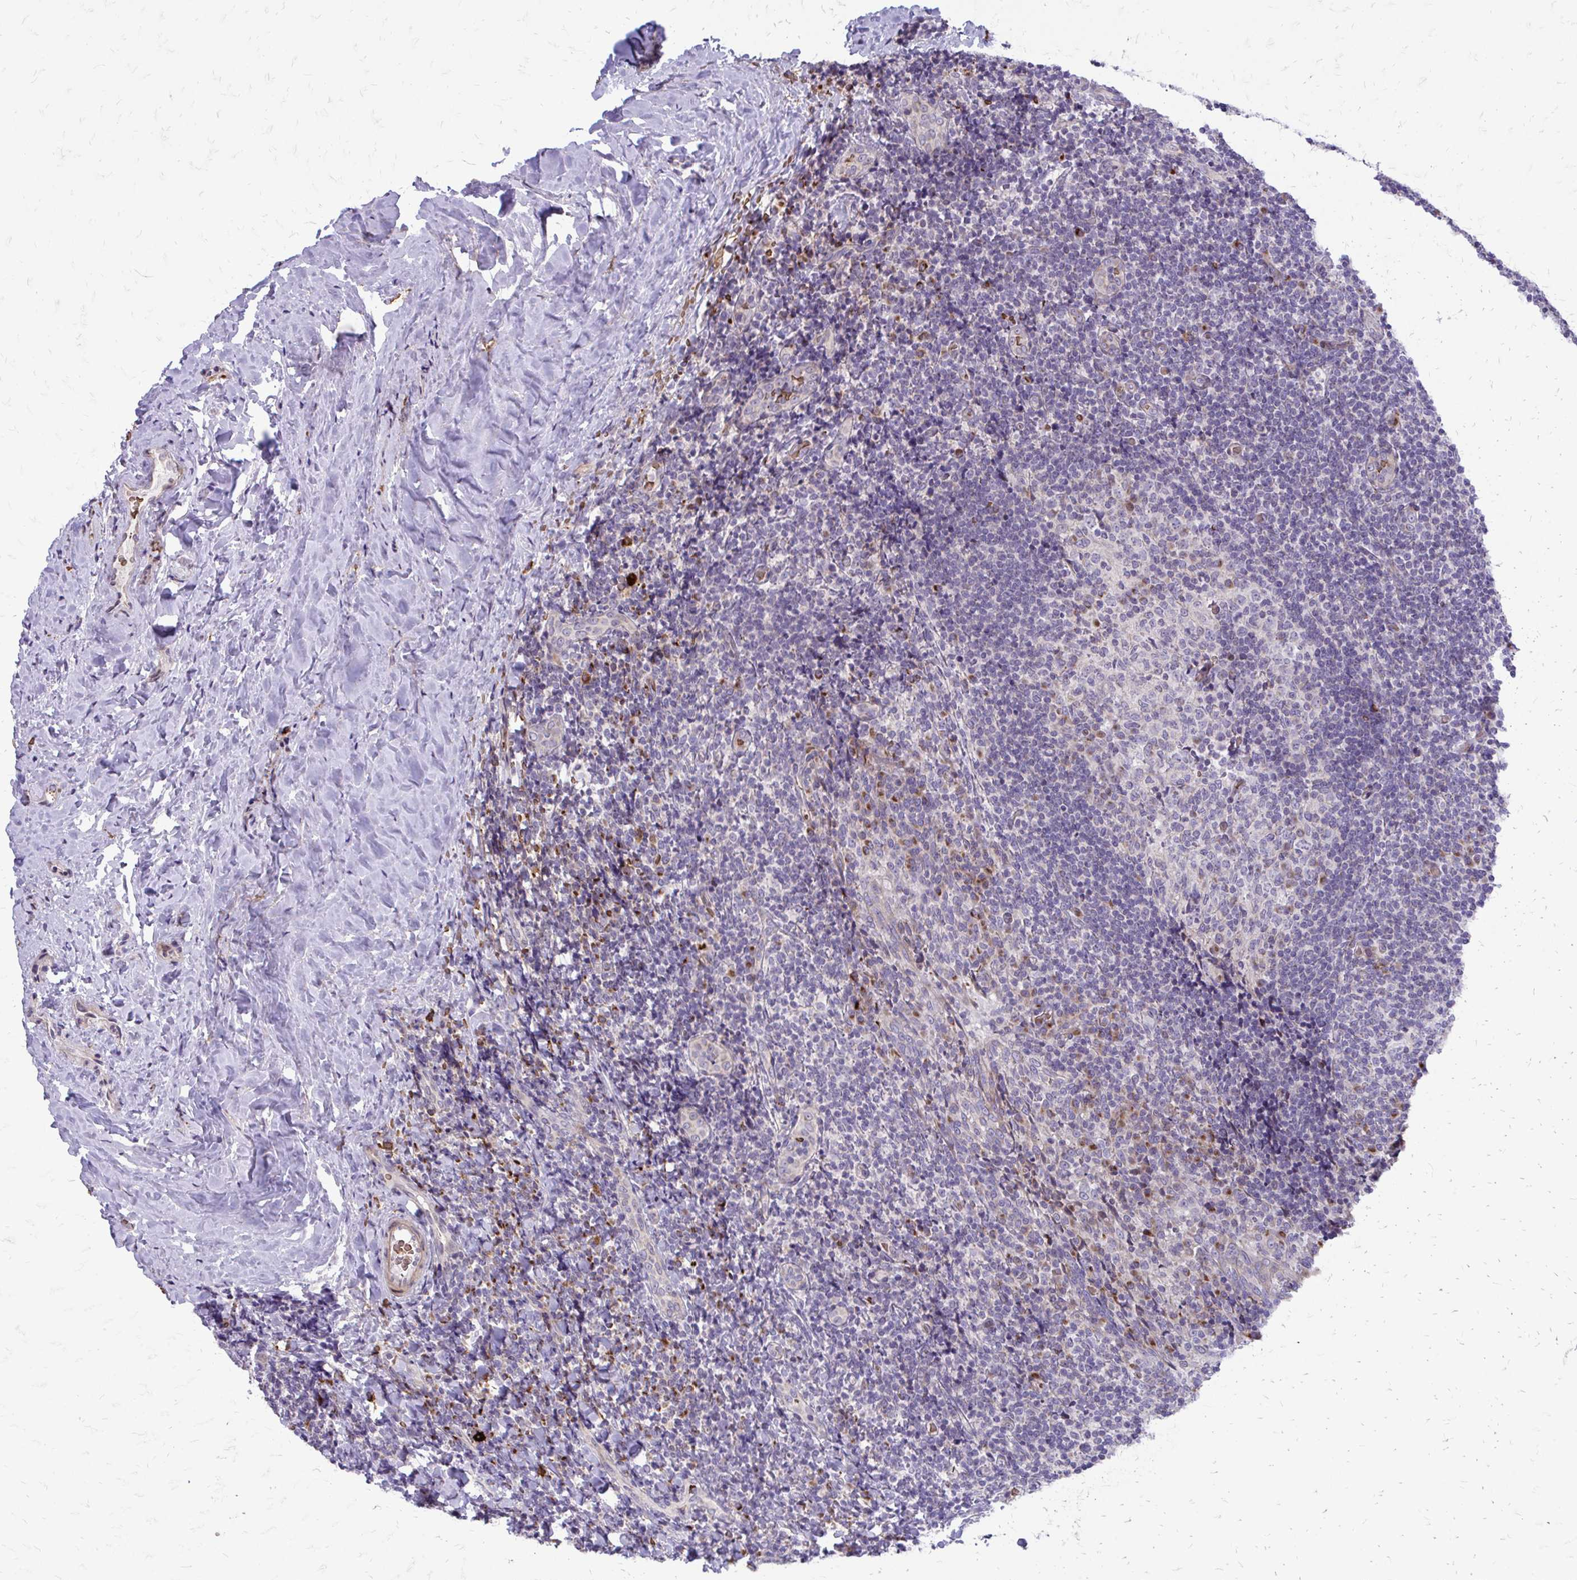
{"staining": {"intensity": "negative", "quantity": "none", "location": "none"}, "tissue": "tonsil", "cell_type": "Germinal center cells", "image_type": "normal", "snomed": [{"axis": "morphology", "description": "Normal tissue, NOS"}, {"axis": "topography", "description": "Tonsil"}], "caption": "The micrograph demonstrates no staining of germinal center cells in unremarkable tonsil.", "gene": "FUNDC2", "patient": {"sex": "male", "age": 17}}